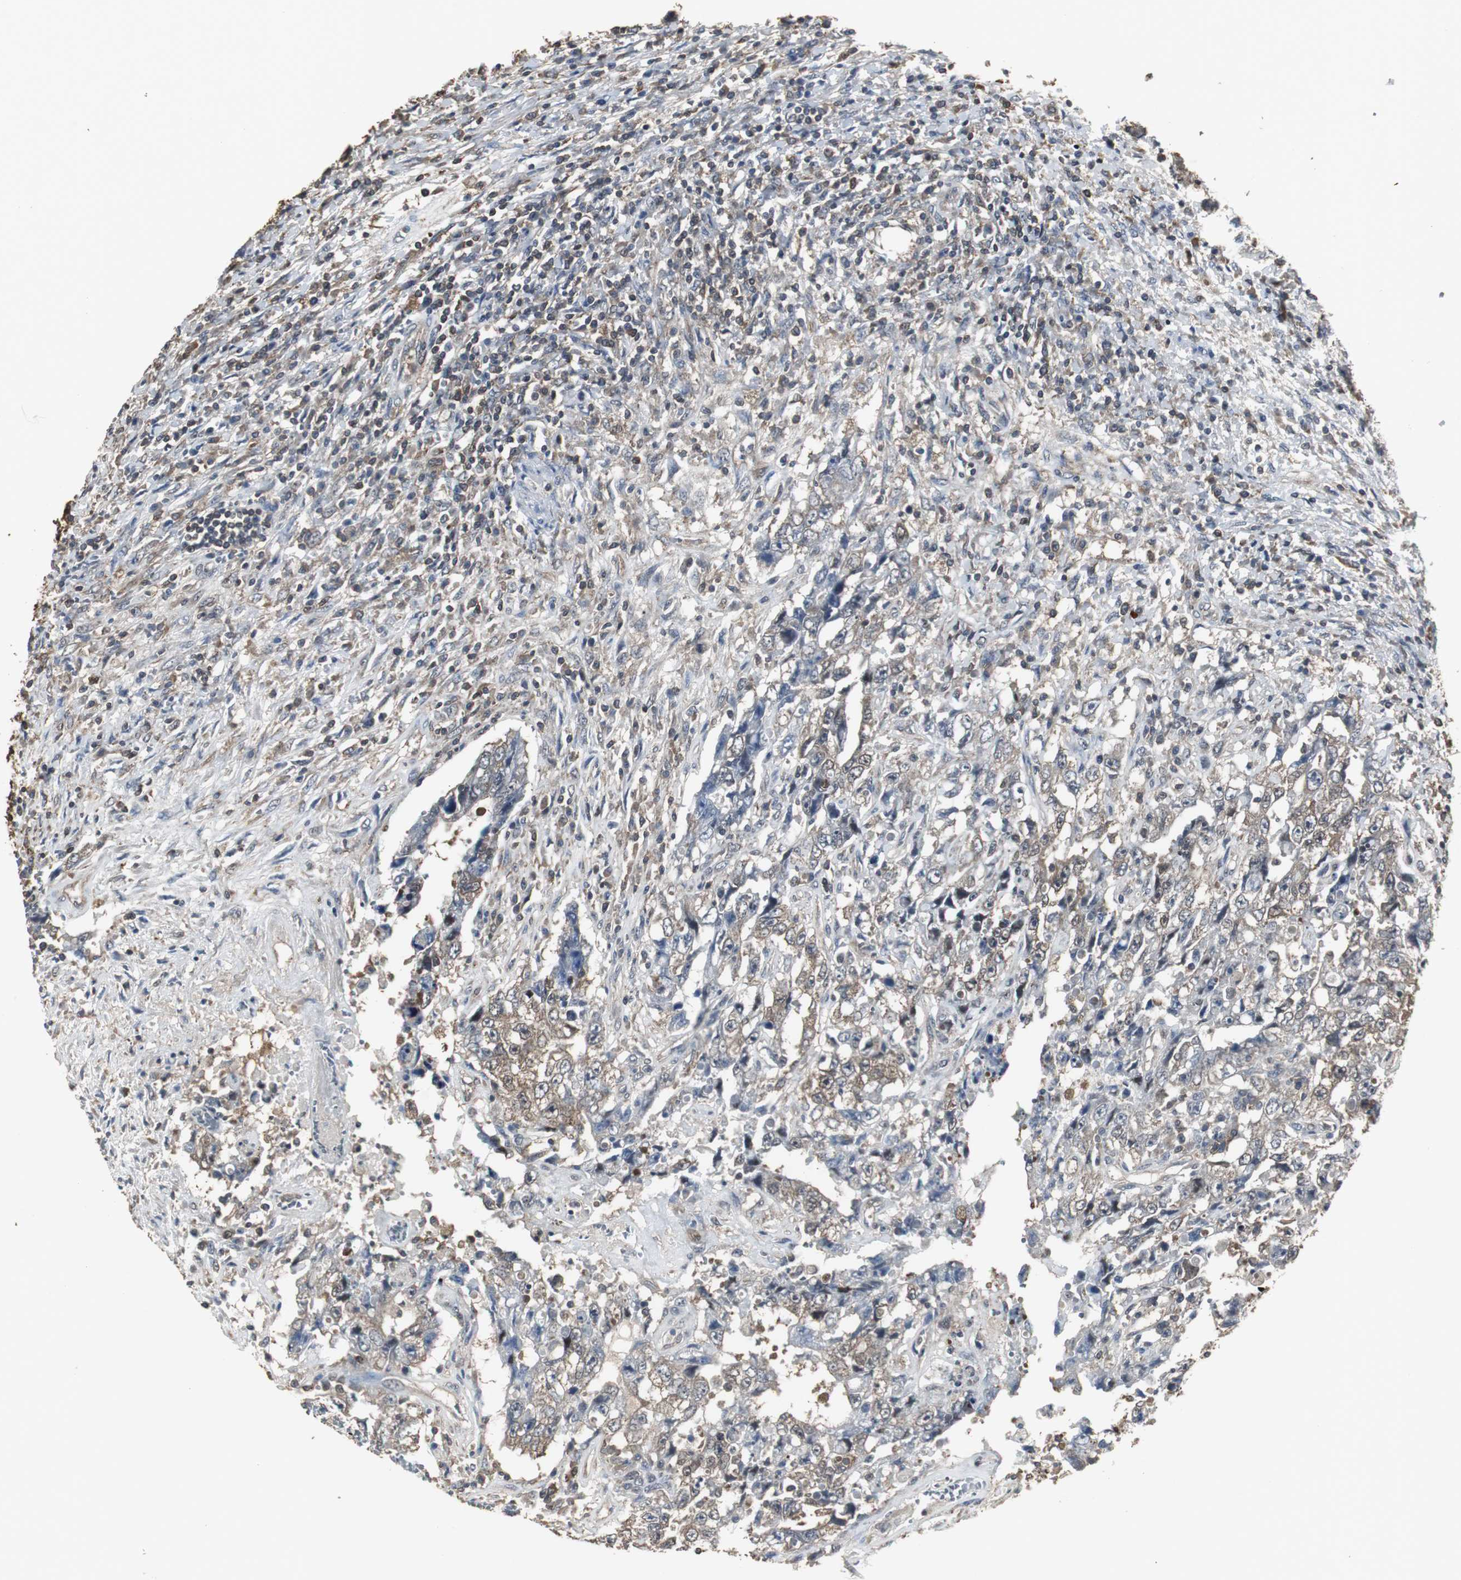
{"staining": {"intensity": "weak", "quantity": ">75%", "location": "cytoplasmic/membranous"}, "tissue": "testis cancer", "cell_type": "Tumor cells", "image_type": "cancer", "snomed": [{"axis": "morphology", "description": "Carcinoma, Embryonal, NOS"}, {"axis": "topography", "description": "Testis"}], "caption": "Protein staining of embryonal carcinoma (testis) tissue shows weak cytoplasmic/membranous positivity in approximately >75% of tumor cells.", "gene": "HPRT1", "patient": {"sex": "male", "age": 26}}